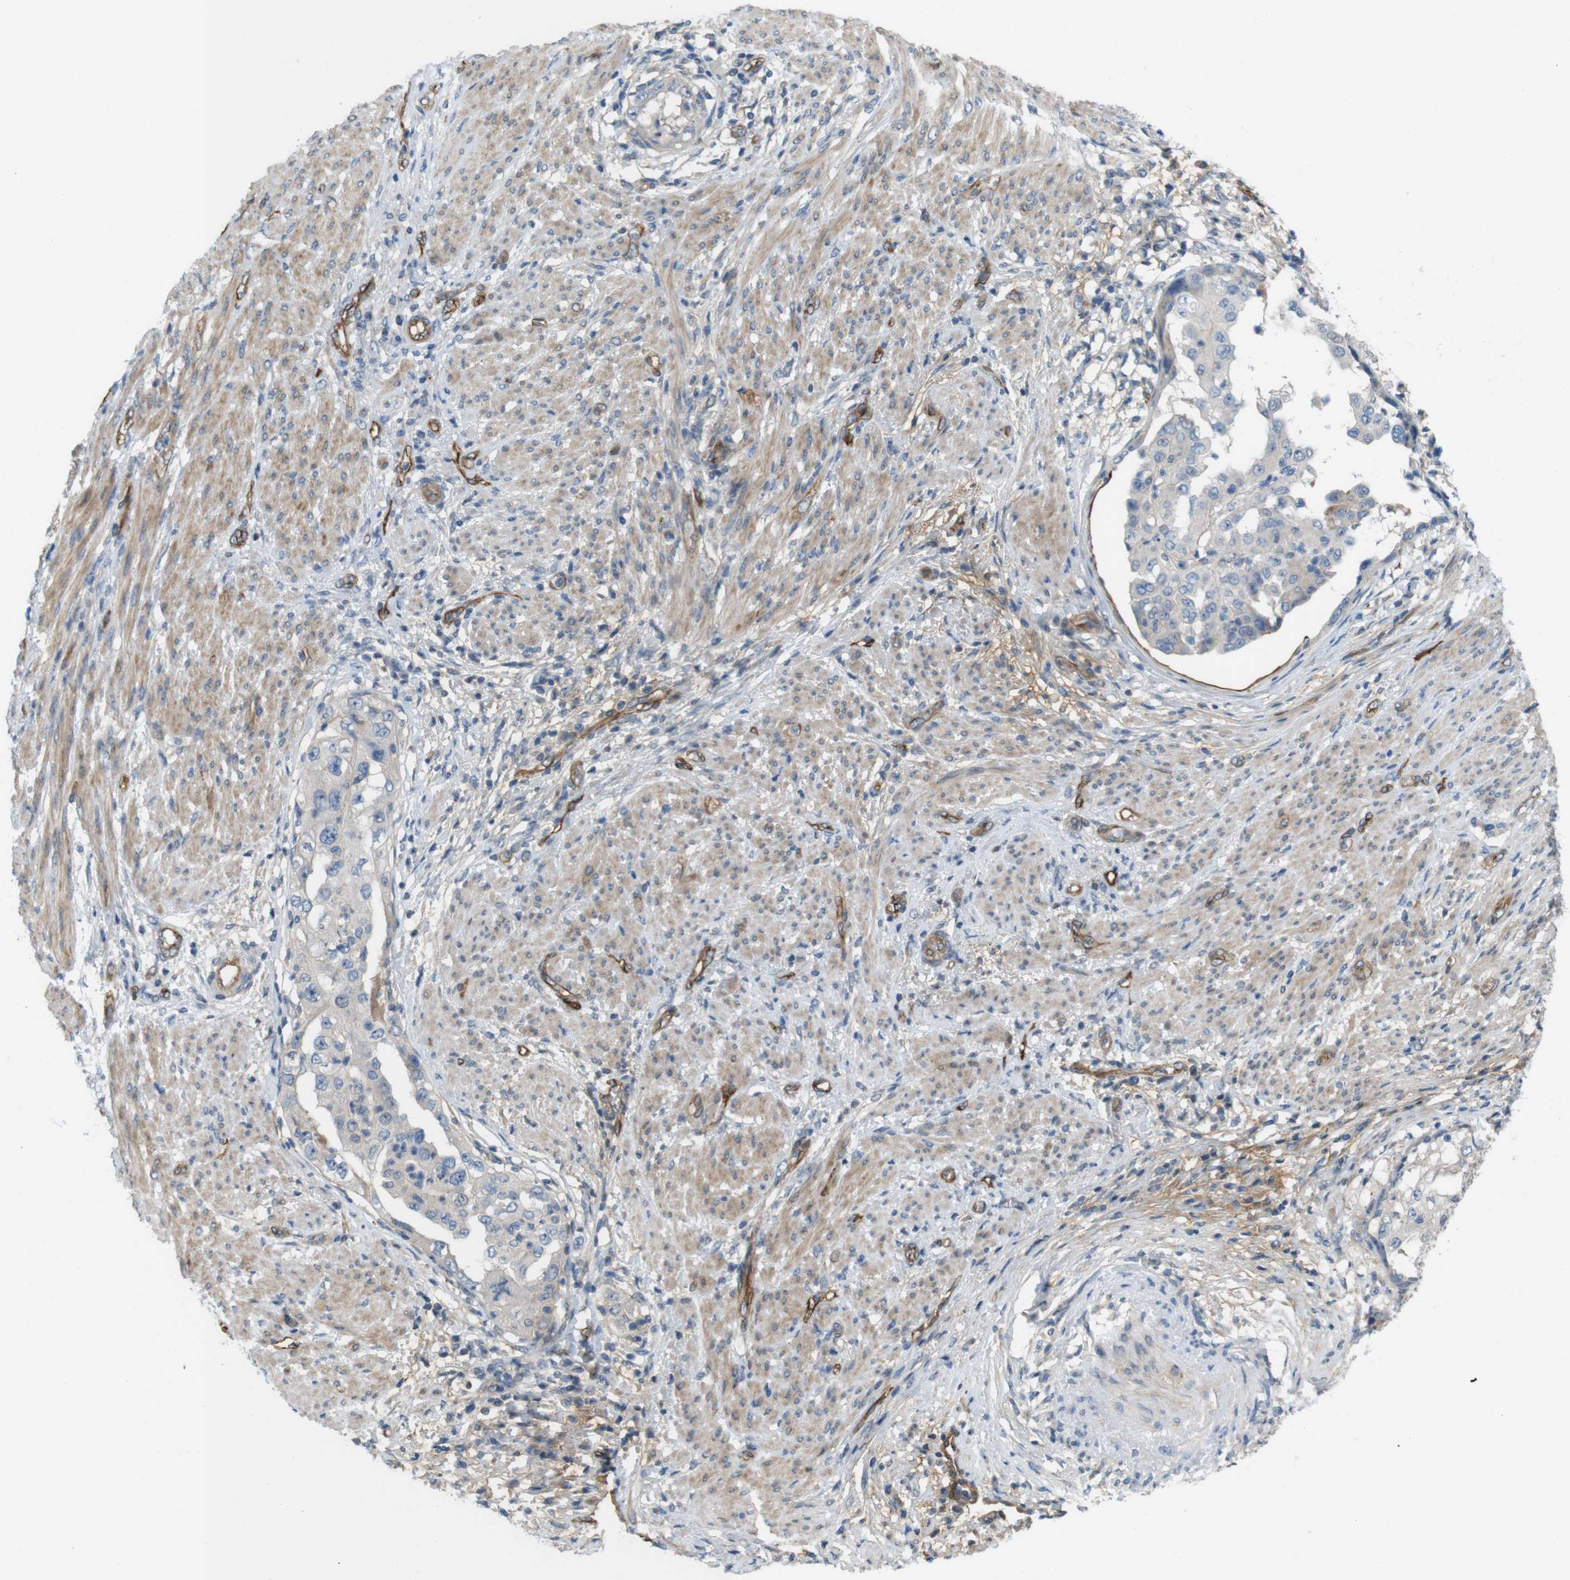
{"staining": {"intensity": "weak", "quantity": "25%-75%", "location": "cytoplasmic/membranous"}, "tissue": "endometrial cancer", "cell_type": "Tumor cells", "image_type": "cancer", "snomed": [{"axis": "morphology", "description": "Adenocarcinoma, NOS"}, {"axis": "topography", "description": "Endometrium"}], "caption": "Endometrial cancer was stained to show a protein in brown. There is low levels of weak cytoplasmic/membranous expression in approximately 25%-75% of tumor cells. (Brightfield microscopy of DAB IHC at high magnification).", "gene": "BVES", "patient": {"sex": "female", "age": 85}}